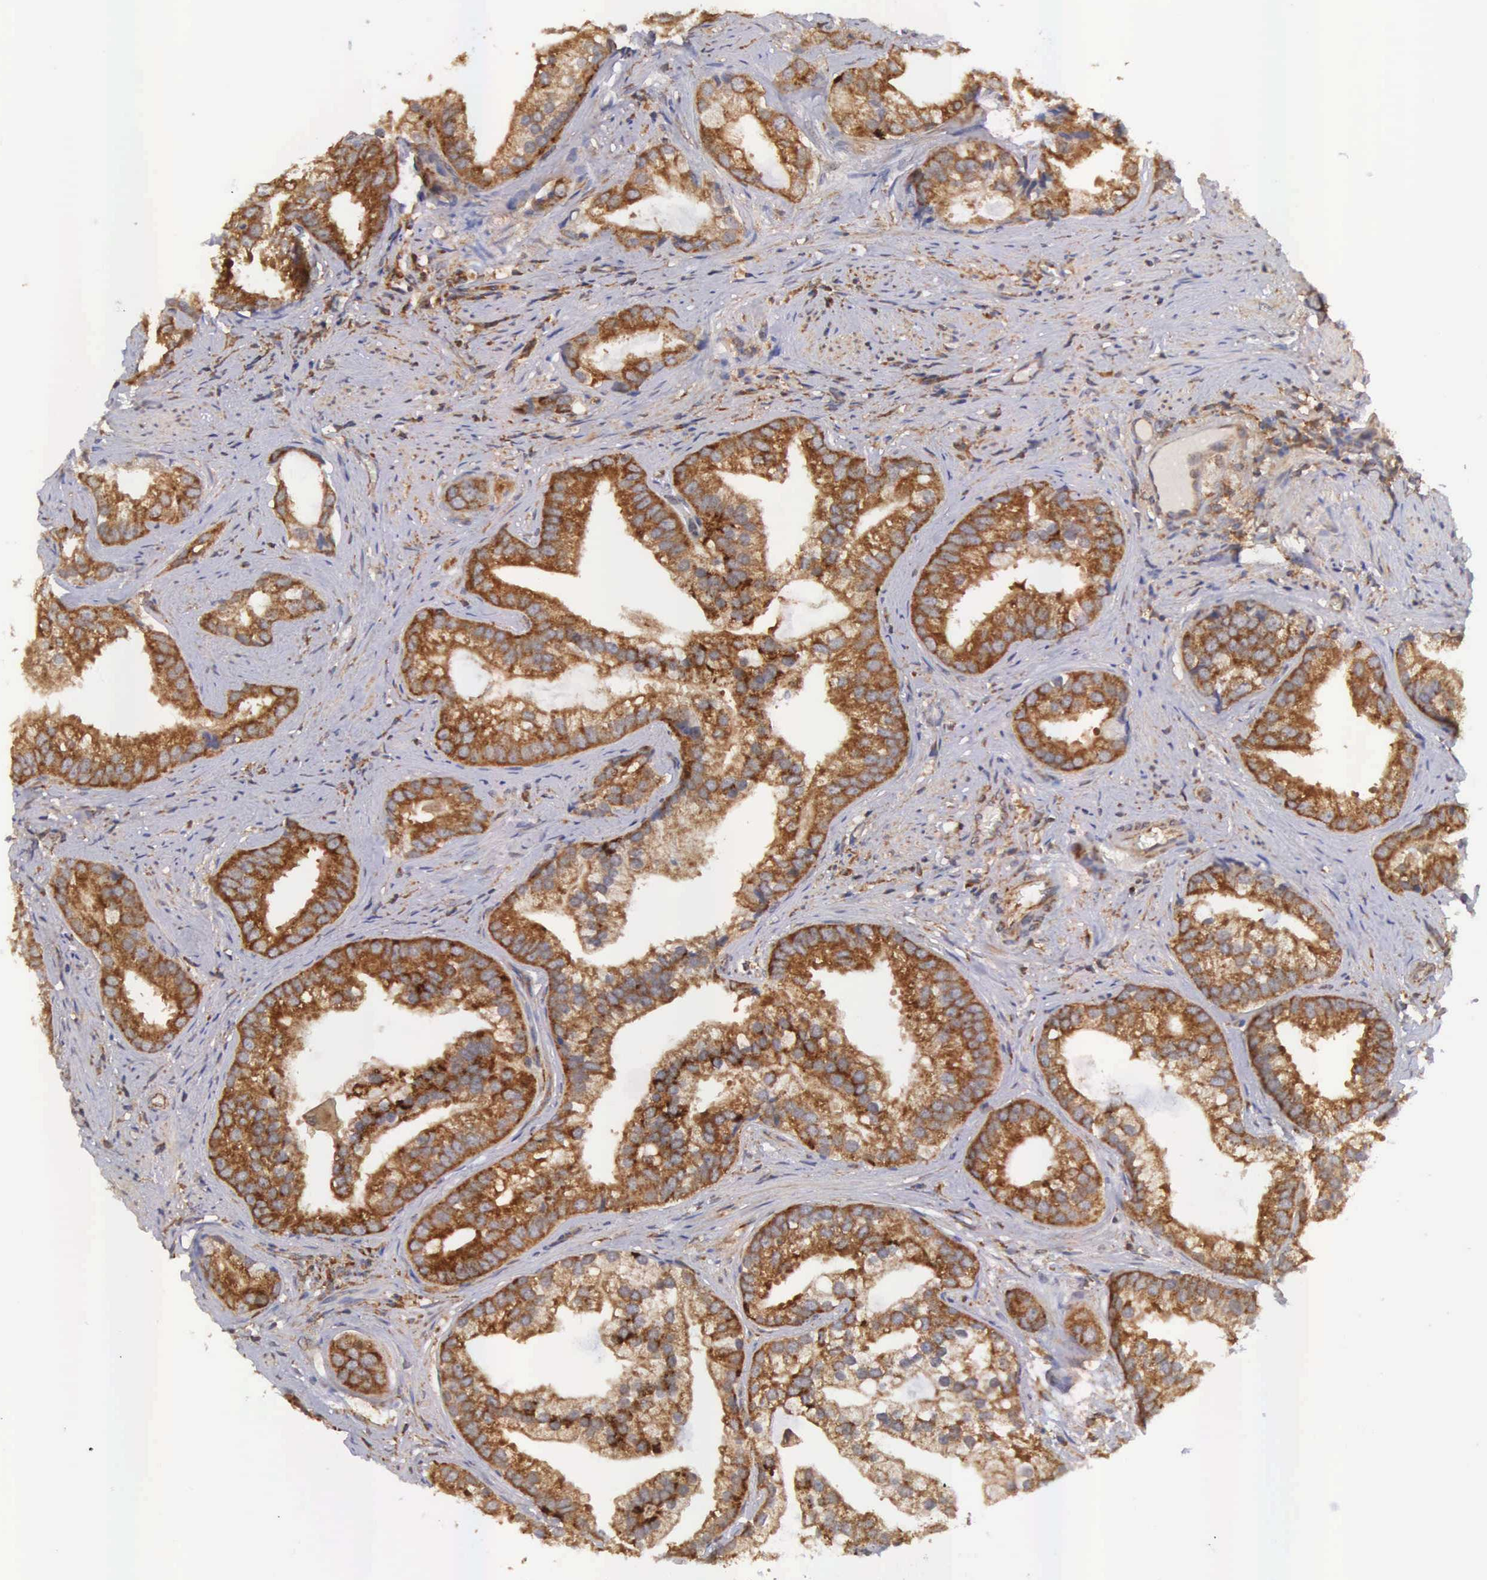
{"staining": {"intensity": "moderate", "quantity": ">75%", "location": "cytoplasmic/membranous"}, "tissue": "prostate cancer", "cell_type": "Tumor cells", "image_type": "cancer", "snomed": [{"axis": "morphology", "description": "Adenocarcinoma, Low grade"}, {"axis": "topography", "description": "Prostate"}], "caption": "IHC (DAB (3,3'-diaminobenzidine)) staining of prostate low-grade adenocarcinoma reveals moderate cytoplasmic/membranous protein staining in about >75% of tumor cells. The staining is performed using DAB brown chromogen to label protein expression. The nuclei are counter-stained blue using hematoxylin.", "gene": "DHRS1", "patient": {"sex": "male", "age": 71}}